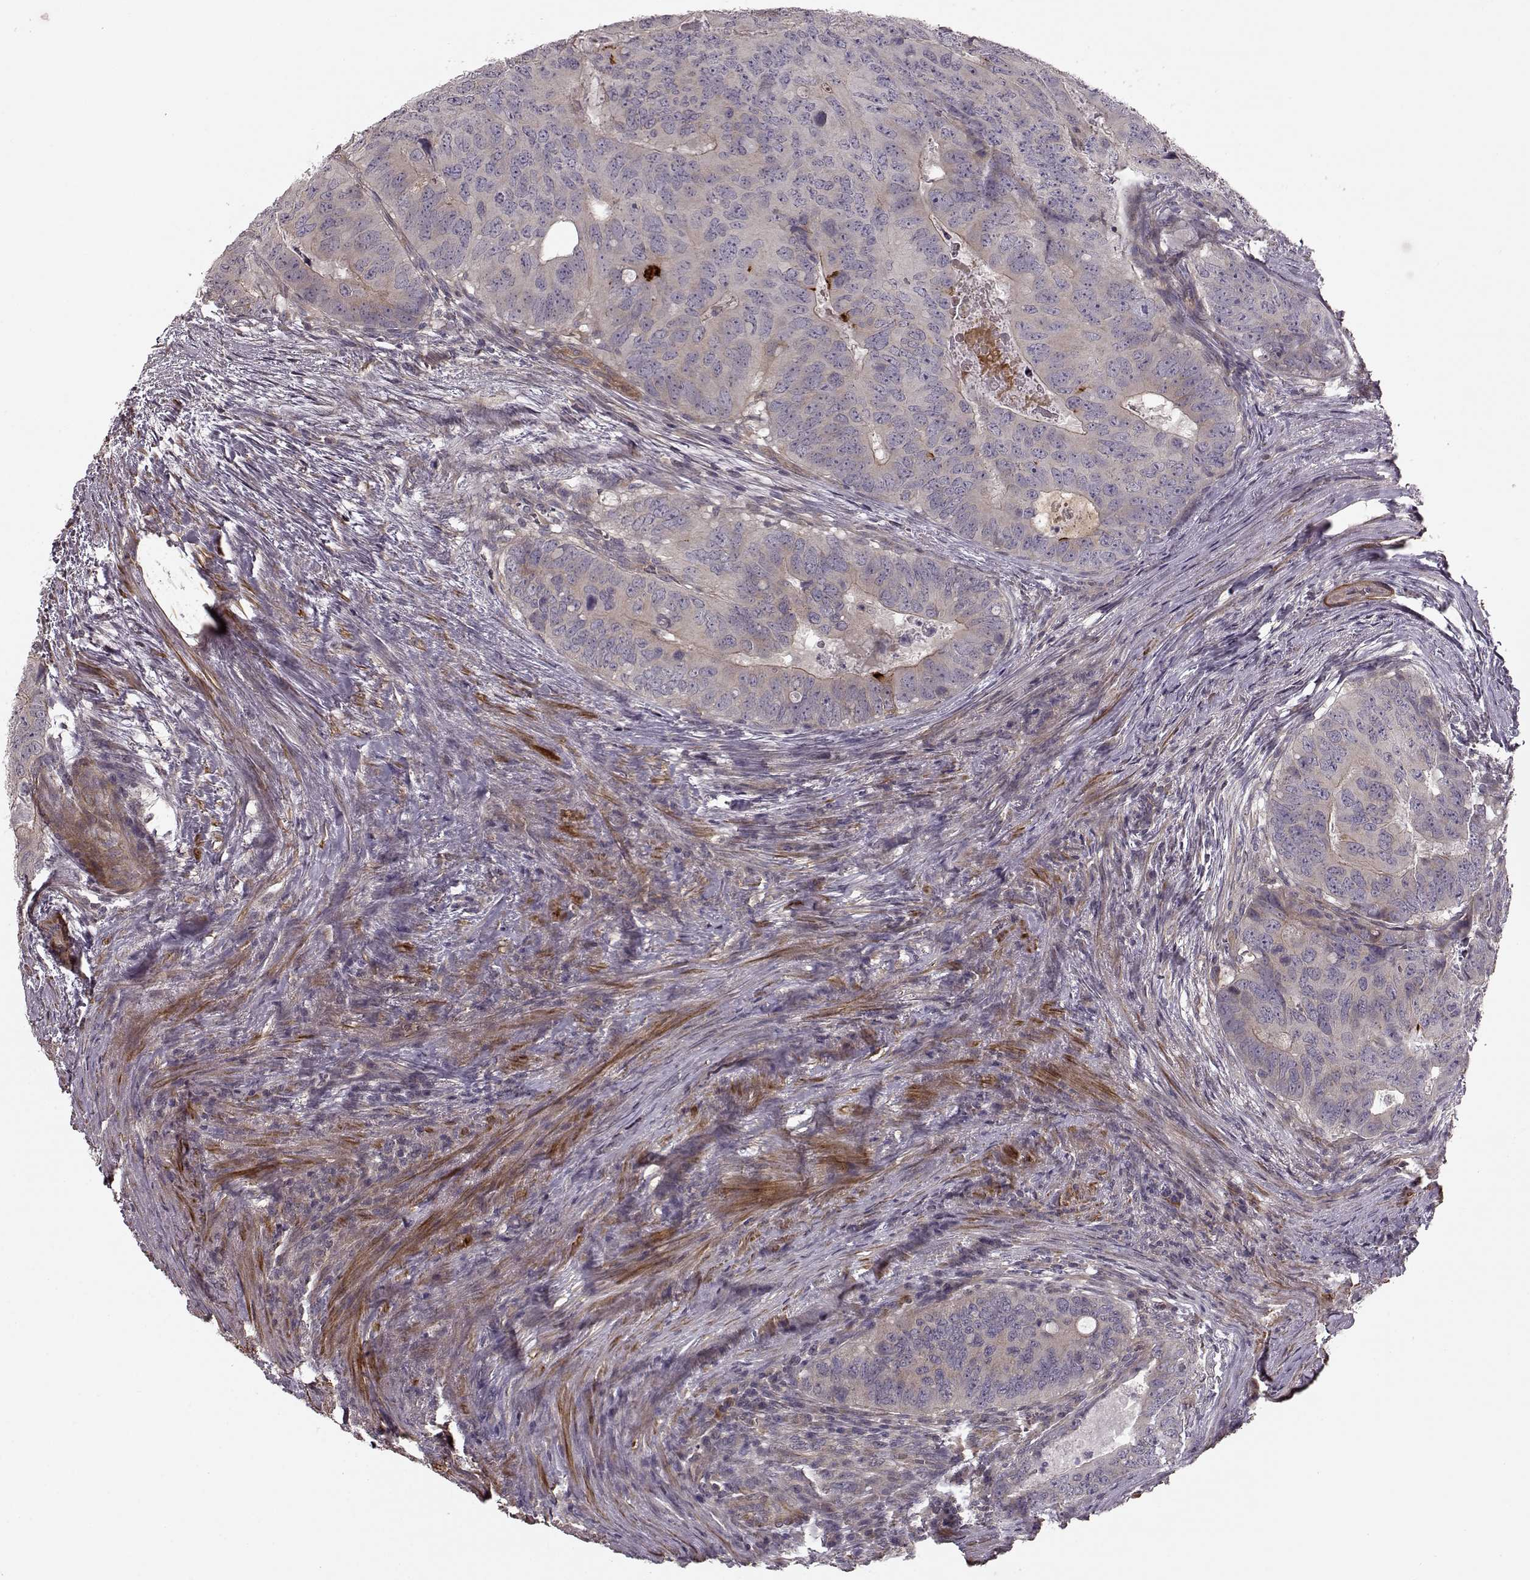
{"staining": {"intensity": "negative", "quantity": "none", "location": "none"}, "tissue": "colorectal cancer", "cell_type": "Tumor cells", "image_type": "cancer", "snomed": [{"axis": "morphology", "description": "Adenocarcinoma, NOS"}, {"axis": "topography", "description": "Colon"}], "caption": "An immunohistochemistry (IHC) histopathology image of colorectal adenocarcinoma is shown. There is no staining in tumor cells of colorectal adenocarcinoma.", "gene": "SLAIN2", "patient": {"sex": "male", "age": 79}}